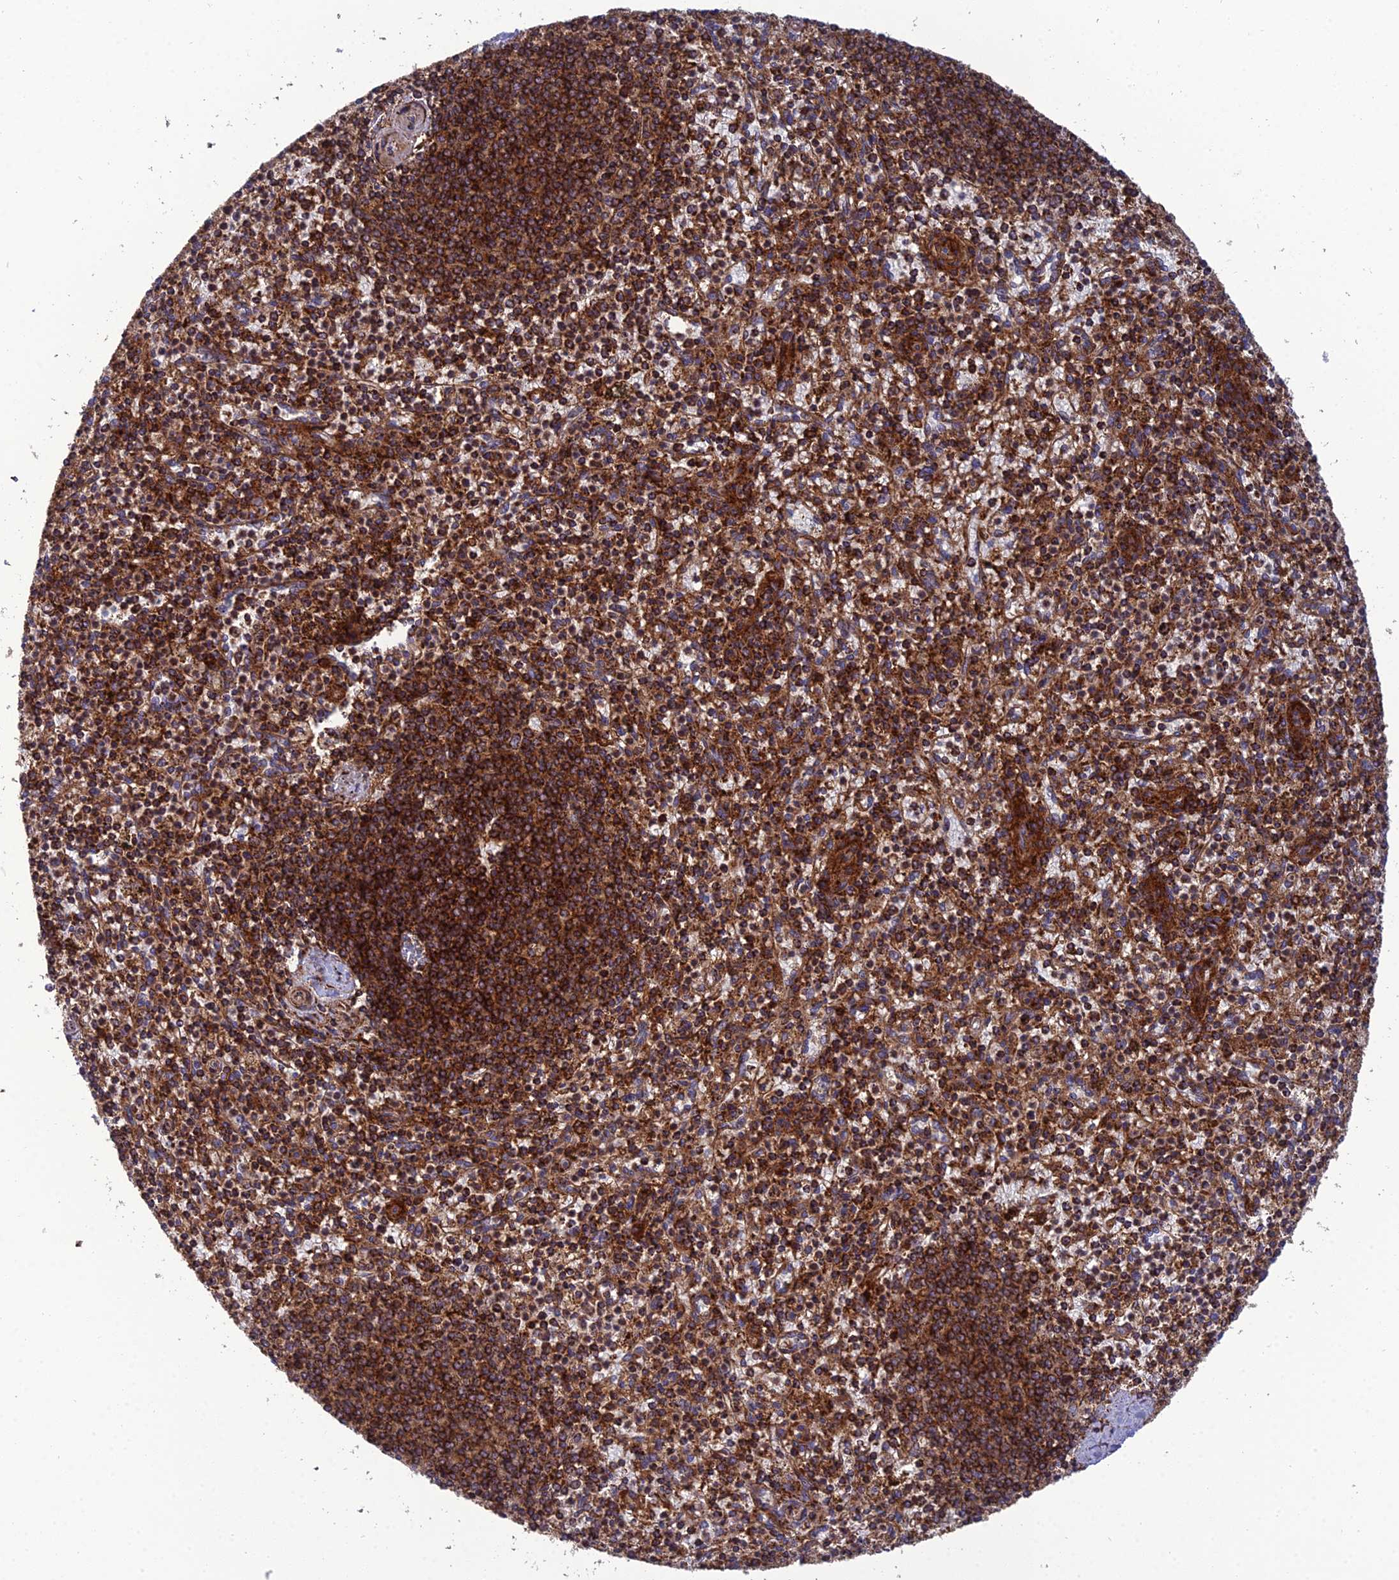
{"staining": {"intensity": "strong", "quantity": ">75%", "location": "cytoplasmic/membranous"}, "tissue": "spleen", "cell_type": "Cells in red pulp", "image_type": "normal", "snomed": [{"axis": "morphology", "description": "Normal tissue, NOS"}, {"axis": "topography", "description": "Spleen"}], "caption": "The immunohistochemical stain shows strong cytoplasmic/membranous expression in cells in red pulp of unremarkable spleen.", "gene": "LNPEP", "patient": {"sex": "male", "age": 72}}